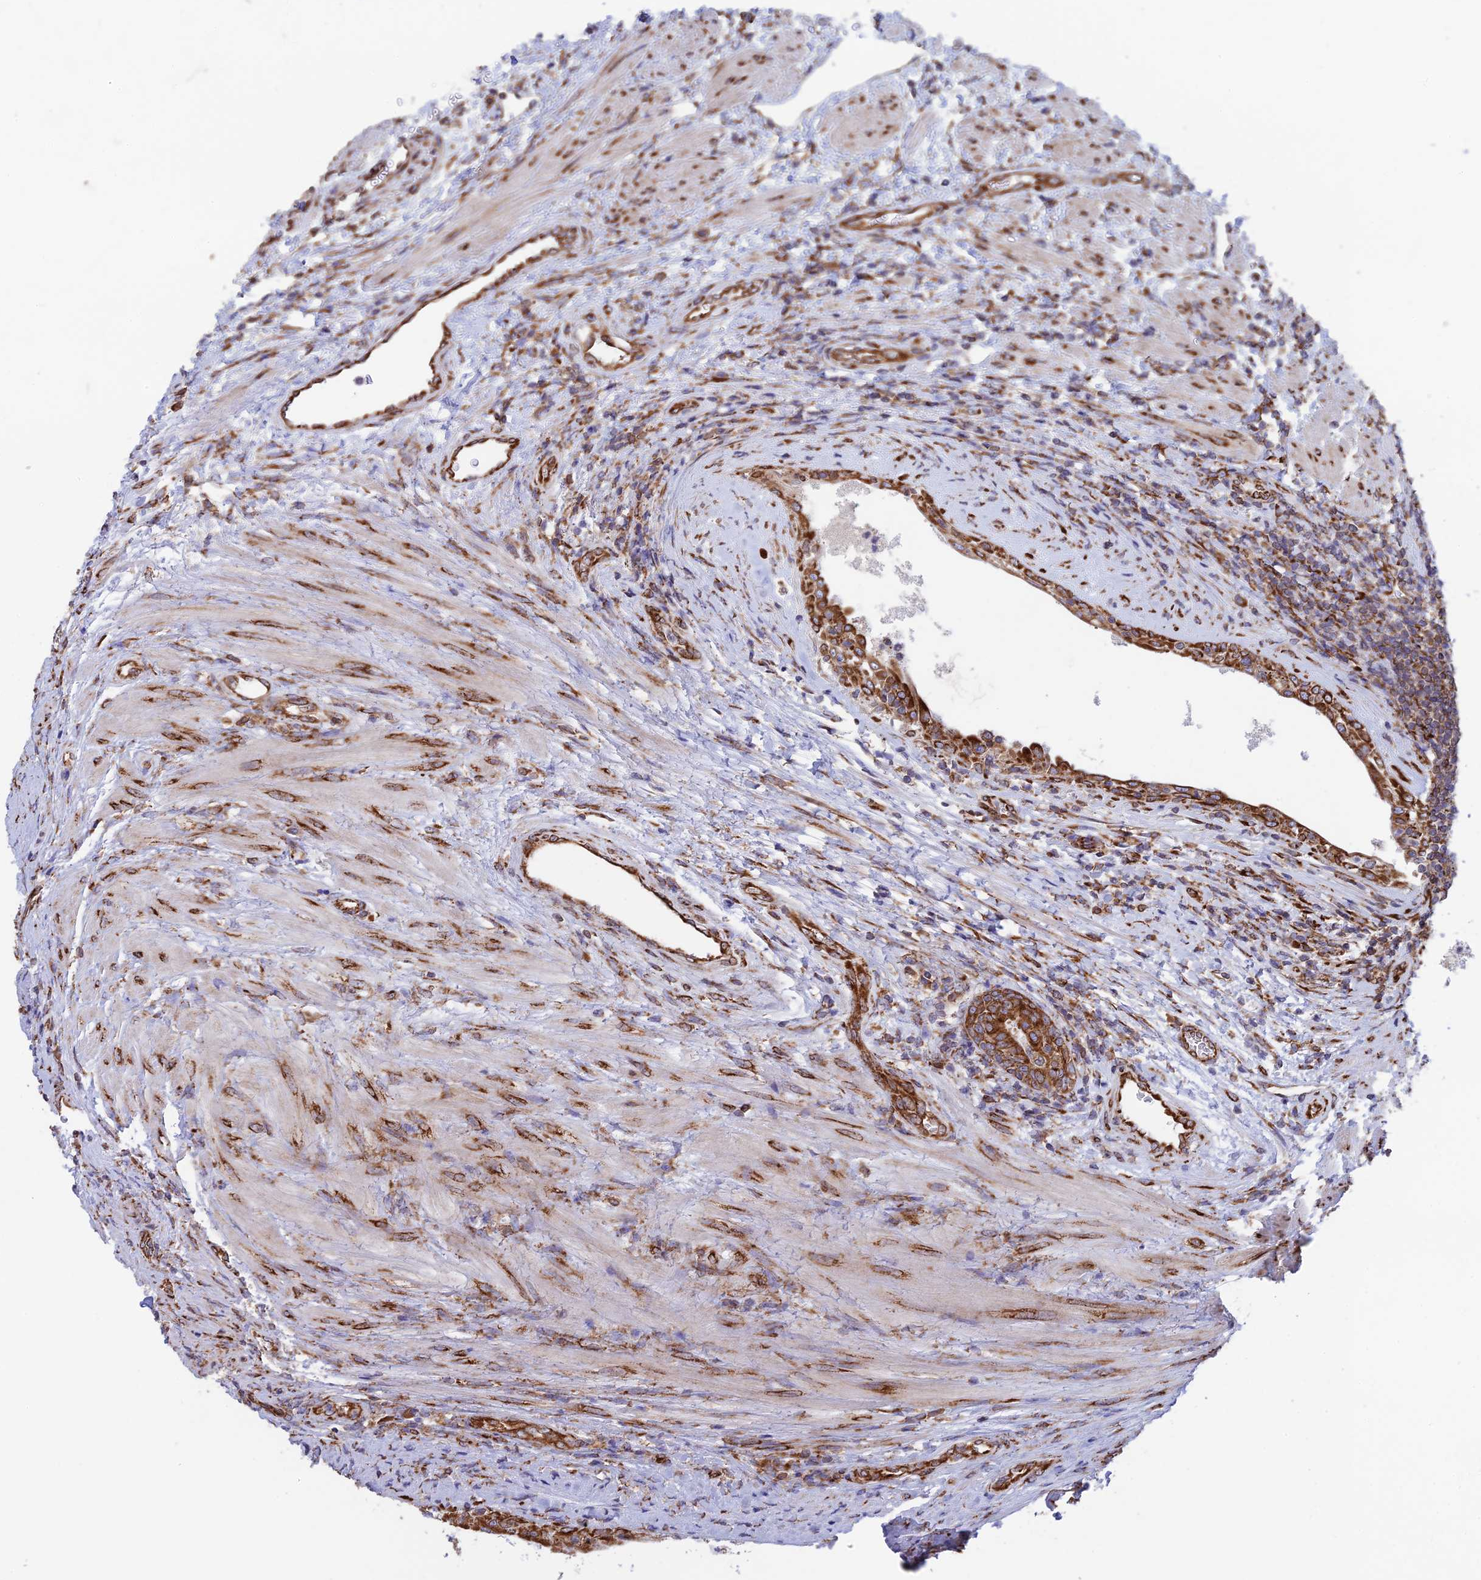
{"staining": {"intensity": "strong", "quantity": ">75%", "location": "cytoplasmic/membranous"}, "tissue": "prostate", "cell_type": "Glandular cells", "image_type": "normal", "snomed": [{"axis": "morphology", "description": "Normal tissue, NOS"}, {"axis": "topography", "description": "Prostate"}], "caption": "IHC histopathology image of normal prostate: human prostate stained using IHC demonstrates high levels of strong protein expression localized specifically in the cytoplasmic/membranous of glandular cells, appearing as a cytoplasmic/membranous brown color.", "gene": "CCDC69", "patient": {"sex": "male", "age": 76}}